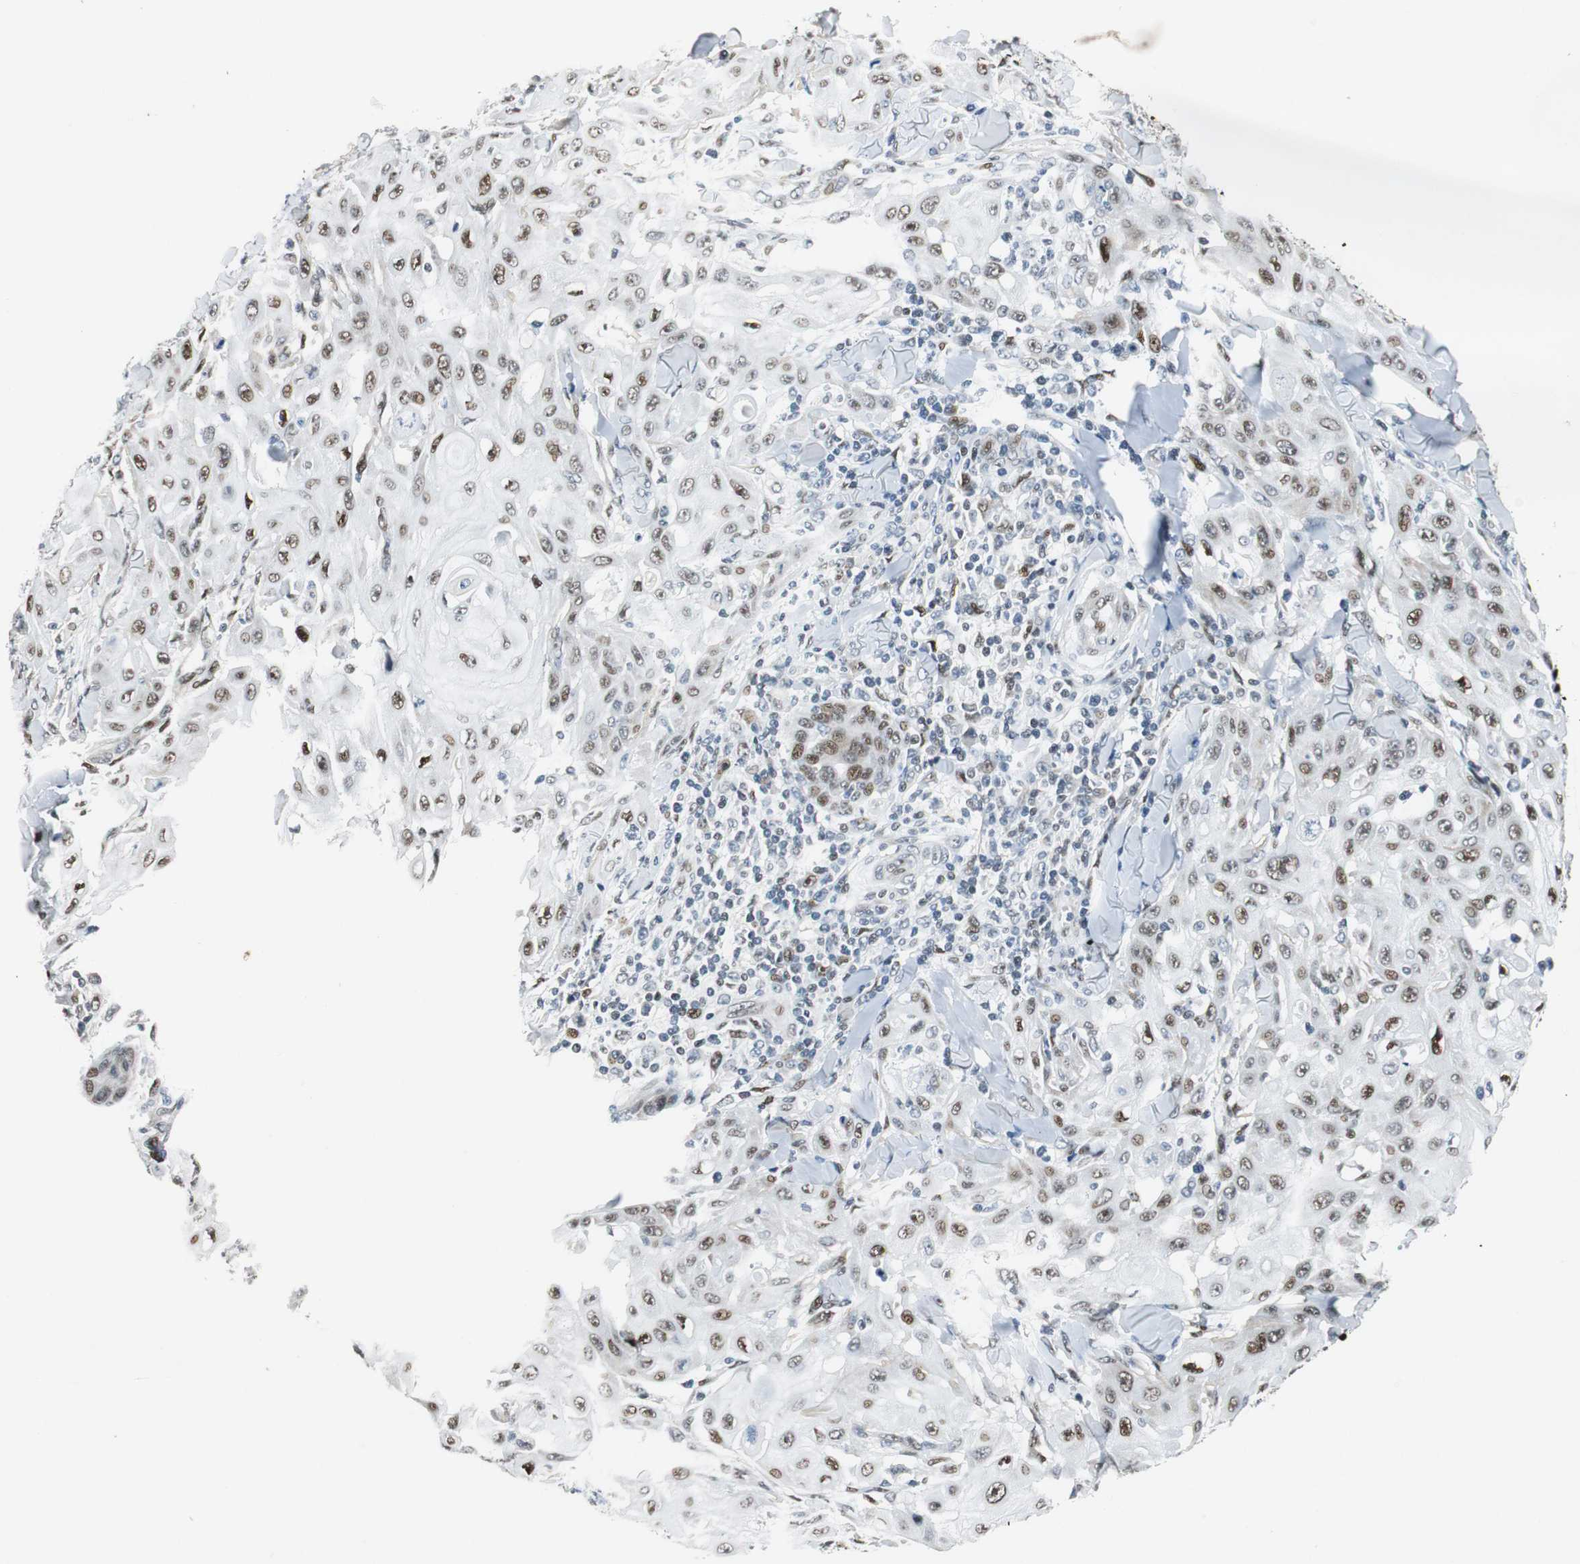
{"staining": {"intensity": "moderate", "quantity": ">75%", "location": "nuclear"}, "tissue": "skin cancer", "cell_type": "Tumor cells", "image_type": "cancer", "snomed": [{"axis": "morphology", "description": "Squamous cell carcinoma, NOS"}, {"axis": "topography", "description": "Skin"}], "caption": "Immunohistochemical staining of human skin squamous cell carcinoma shows medium levels of moderate nuclear positivity in about >75% of tumor cells. The staining was performed using DAB (3,3'-diaminobenzidine) to visualize the protein expression in brown, while the nuclei were stained in blue with hematoxylin (Magnification: 20x).", "gene": "AJUBA", "patient": {"sex": "male", "age": 24}}